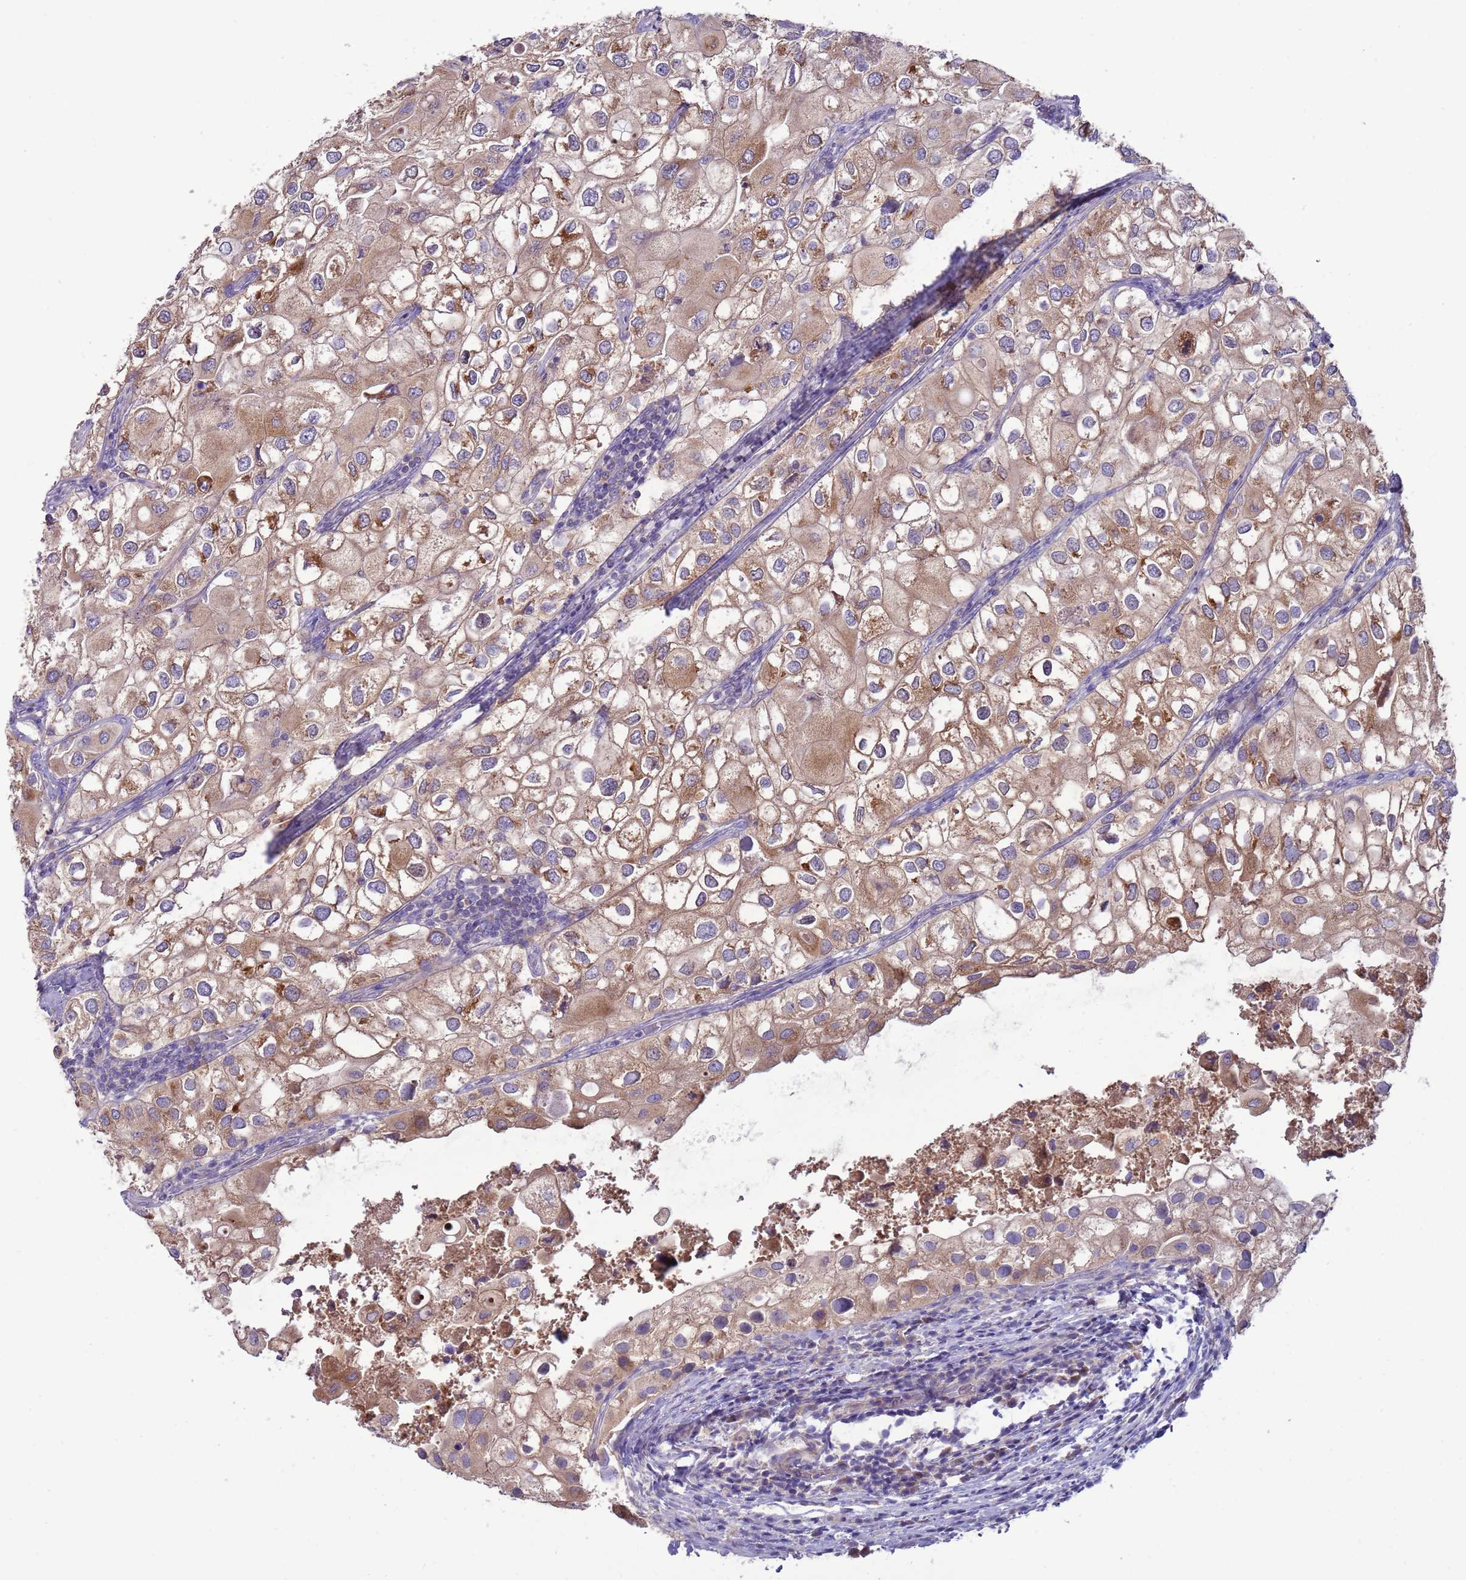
{"staining": {"intensity": "moderate", "quantity": ">75%", "location": "cytoplasmic/membranous"}, "tissue": "urothelial cancer", "cell_type": "Tumor cells", "image_type": "cancer", "snomed": [{"axis": "morphology", "description": "Urothelial carcinoma, High grade"}, {"axis": "topography", "description": "Urinary bladder"}], "caption": "About >75% of tumor cells in high-grade urothelial carcinoma display moderate cytoplasmic/membranous protein expression as visualized by brown immunohistochemical staining.", "gene": "UQCRQ", "patient": {"sex": "male", "age": 64}}